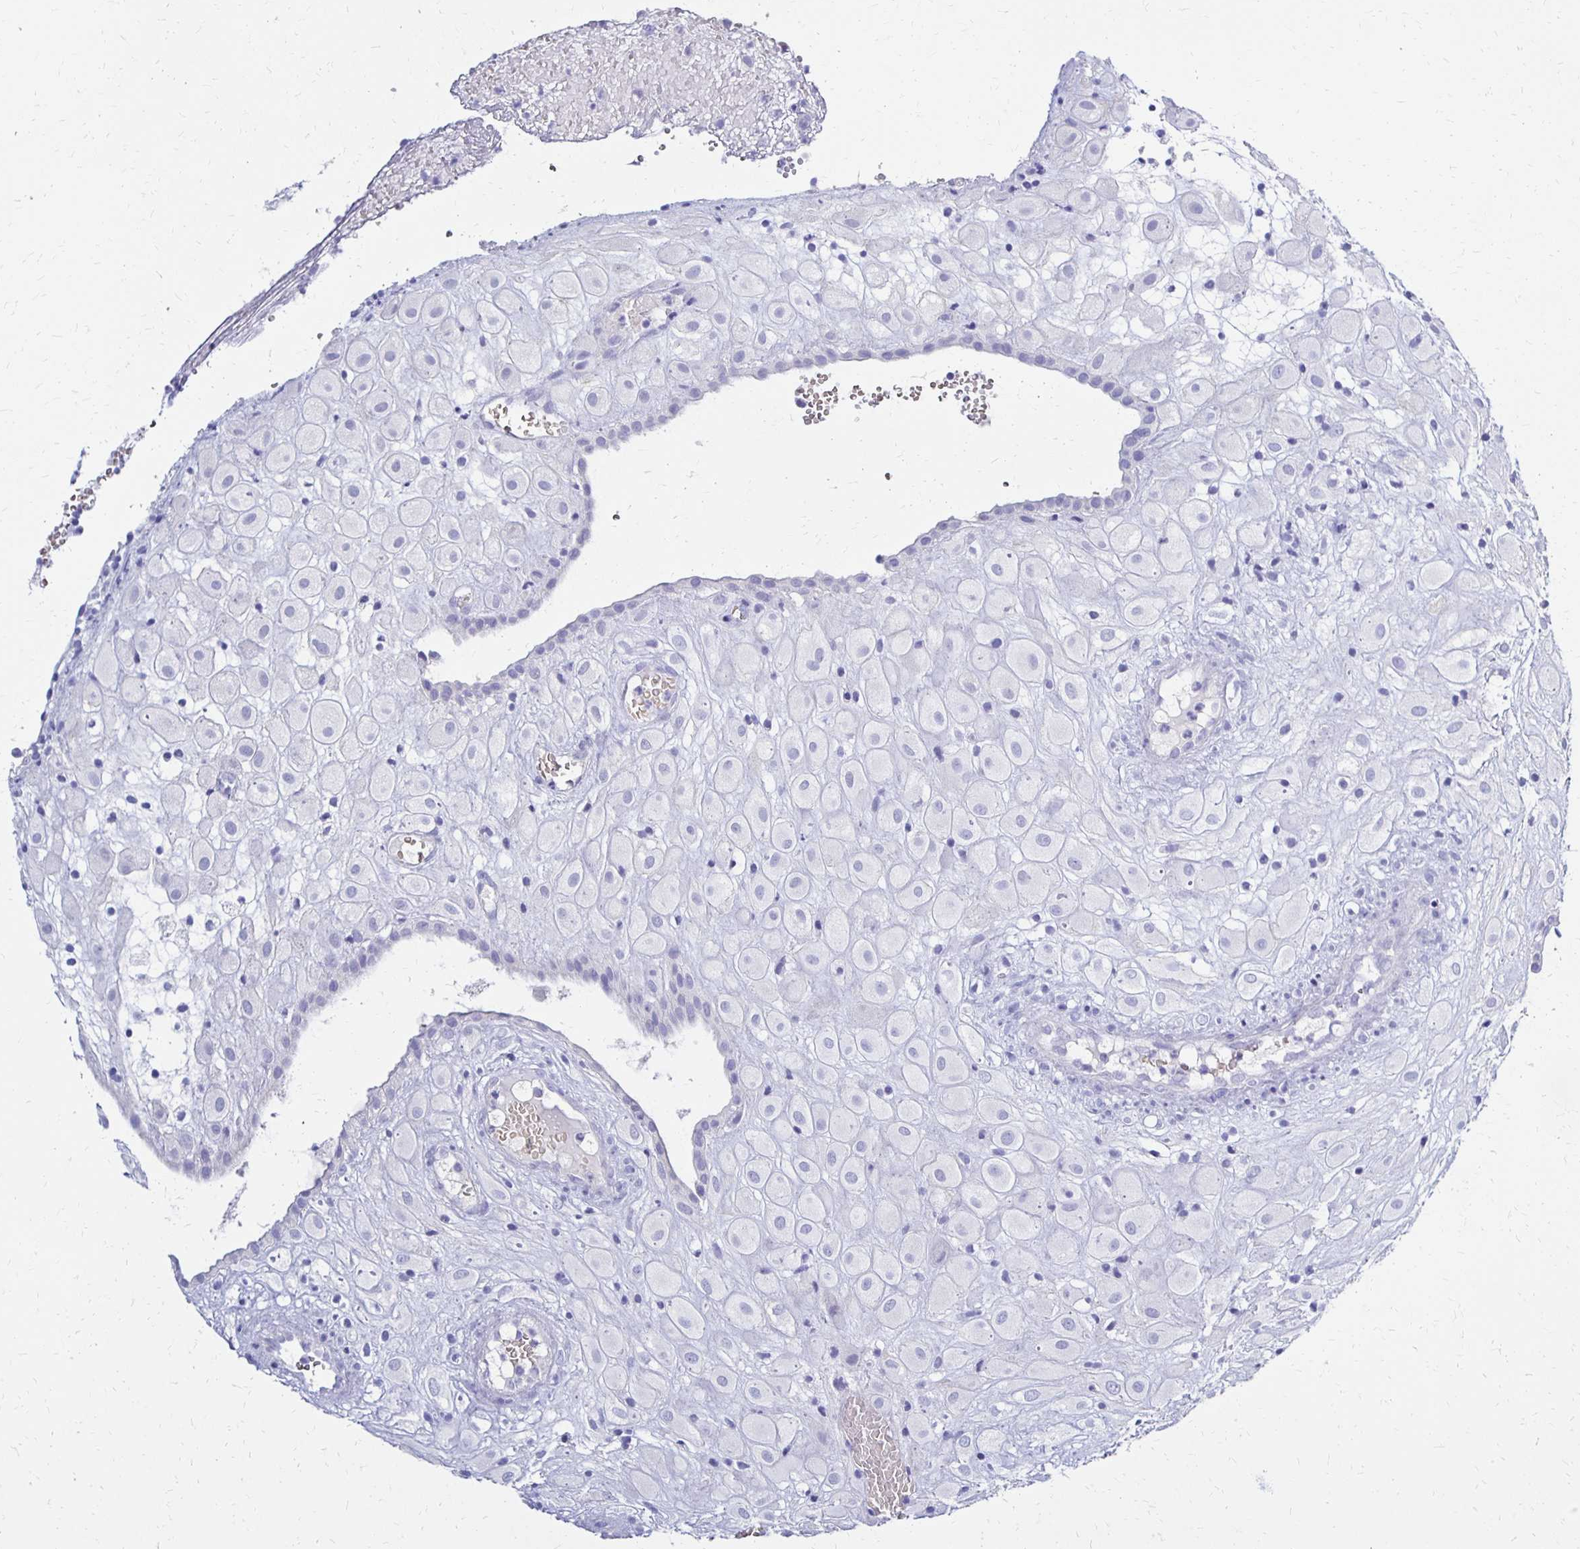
{"staining": {"intensity": "negative", "quantity": "none", "location": "none"}, "tissue": "placenta", "cell_type": "Decidual cells", "image_type": "normal", "snomed": [{"axis": "morphology", "description": "Normal tissue, NOS"}, {"axis": "topography", "description": "Placenta"}], "caption": "This is an IHC photomicrograph of benign placenta. There is no positivity in decidual cells.", "gene": "FNTB", "patient": {"sex": "female", "age": 24}}